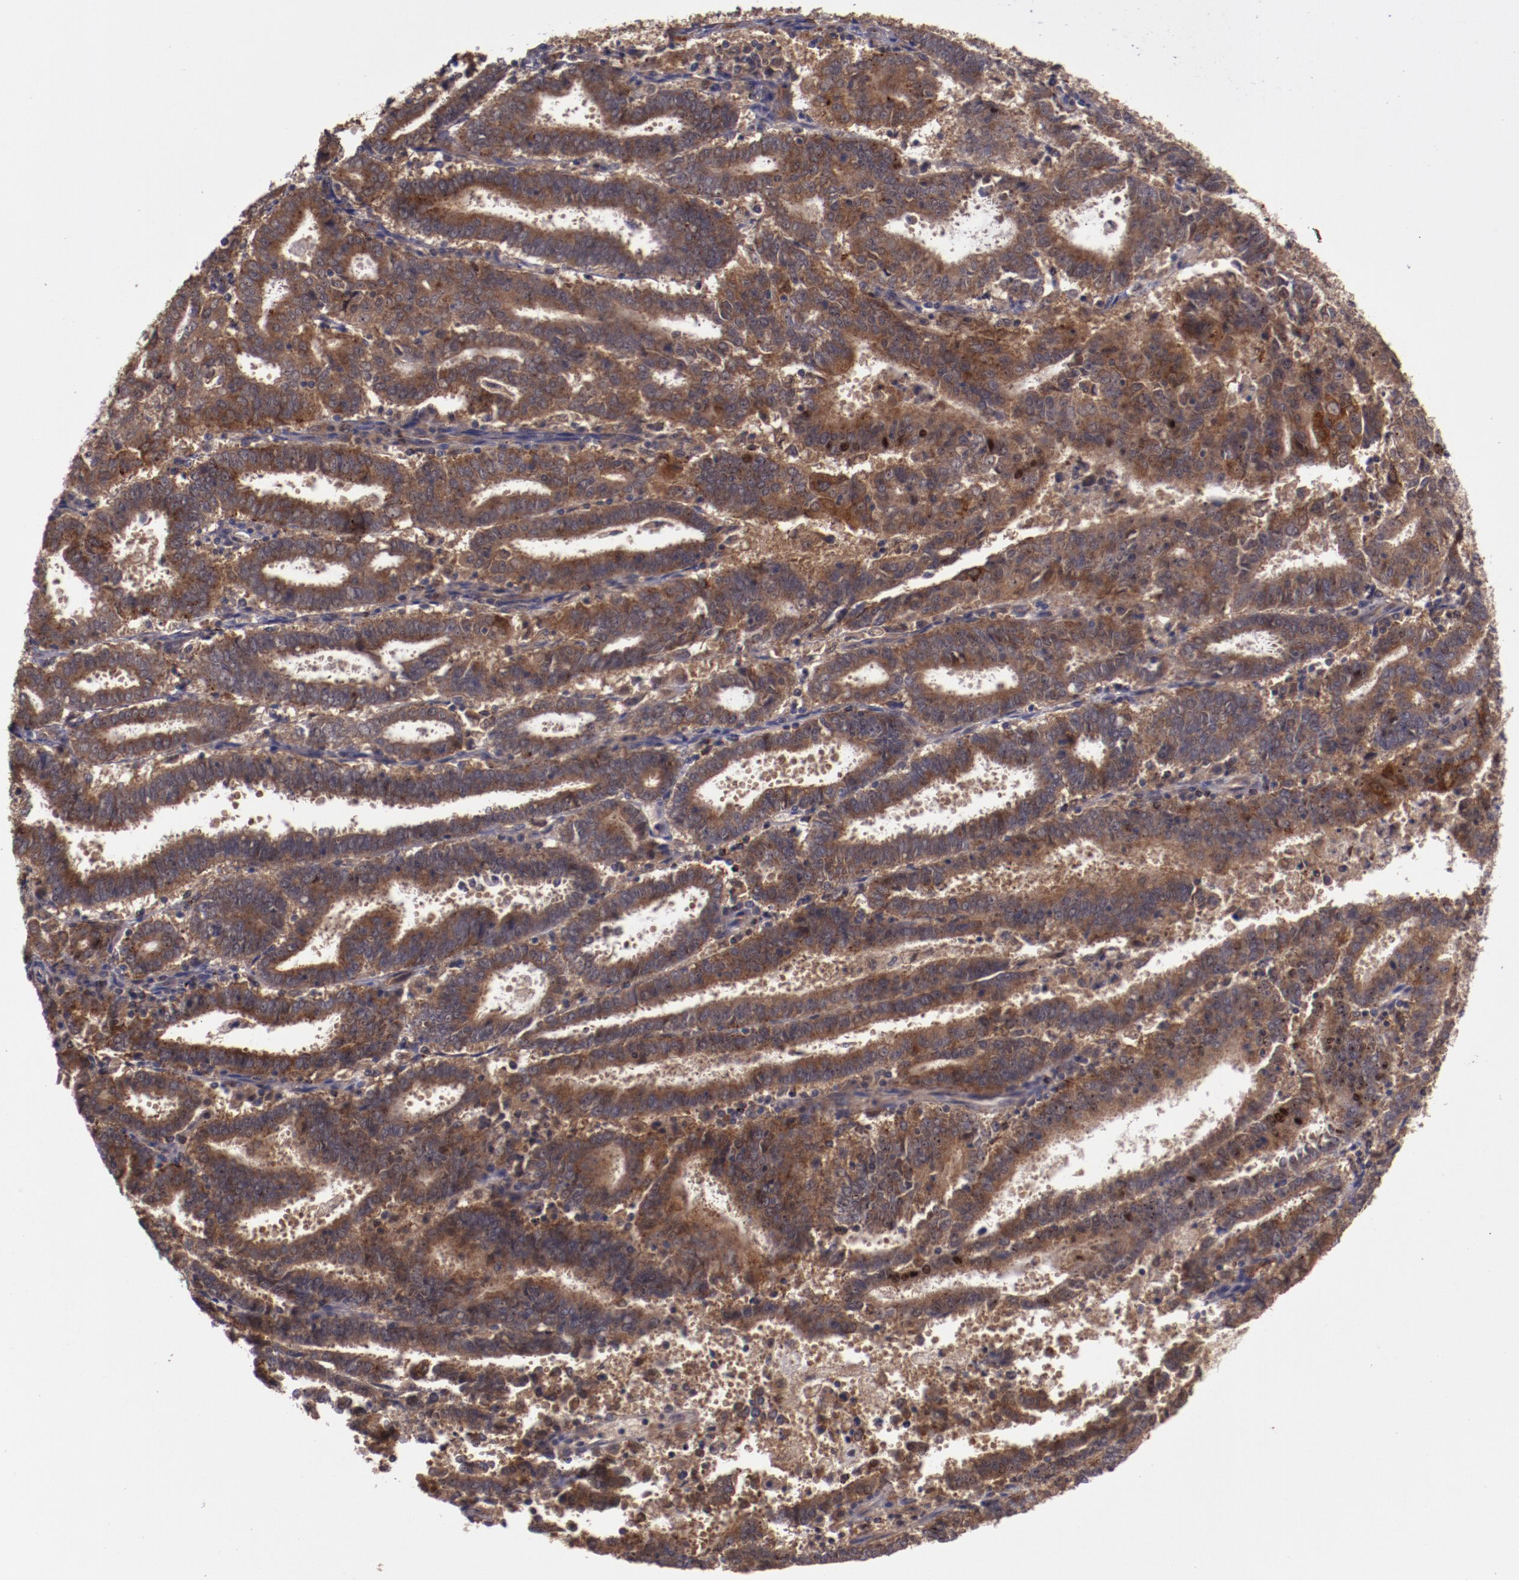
{"staining": {"intensity": "moderate", "quantity": ">75%", "location": "cytoplasmic/membranous"}, "tissue": "endometrial cancer", "cell_type": "Tumor cells", "image_type": "cancer", "snomed": [{"axis": "morphology", "description": "Adenocarcinoma, NOS"}, {"axis": "topography", "description": "Uterus"}], "caption": "Endometrial cancer stained with a brown dye demonstrates moderate cytoplasmic/membranous positive expression in about >75% of tumor cells.", "gene": "FTSJ1", "patient": {"sex": "female", "age": 83}}